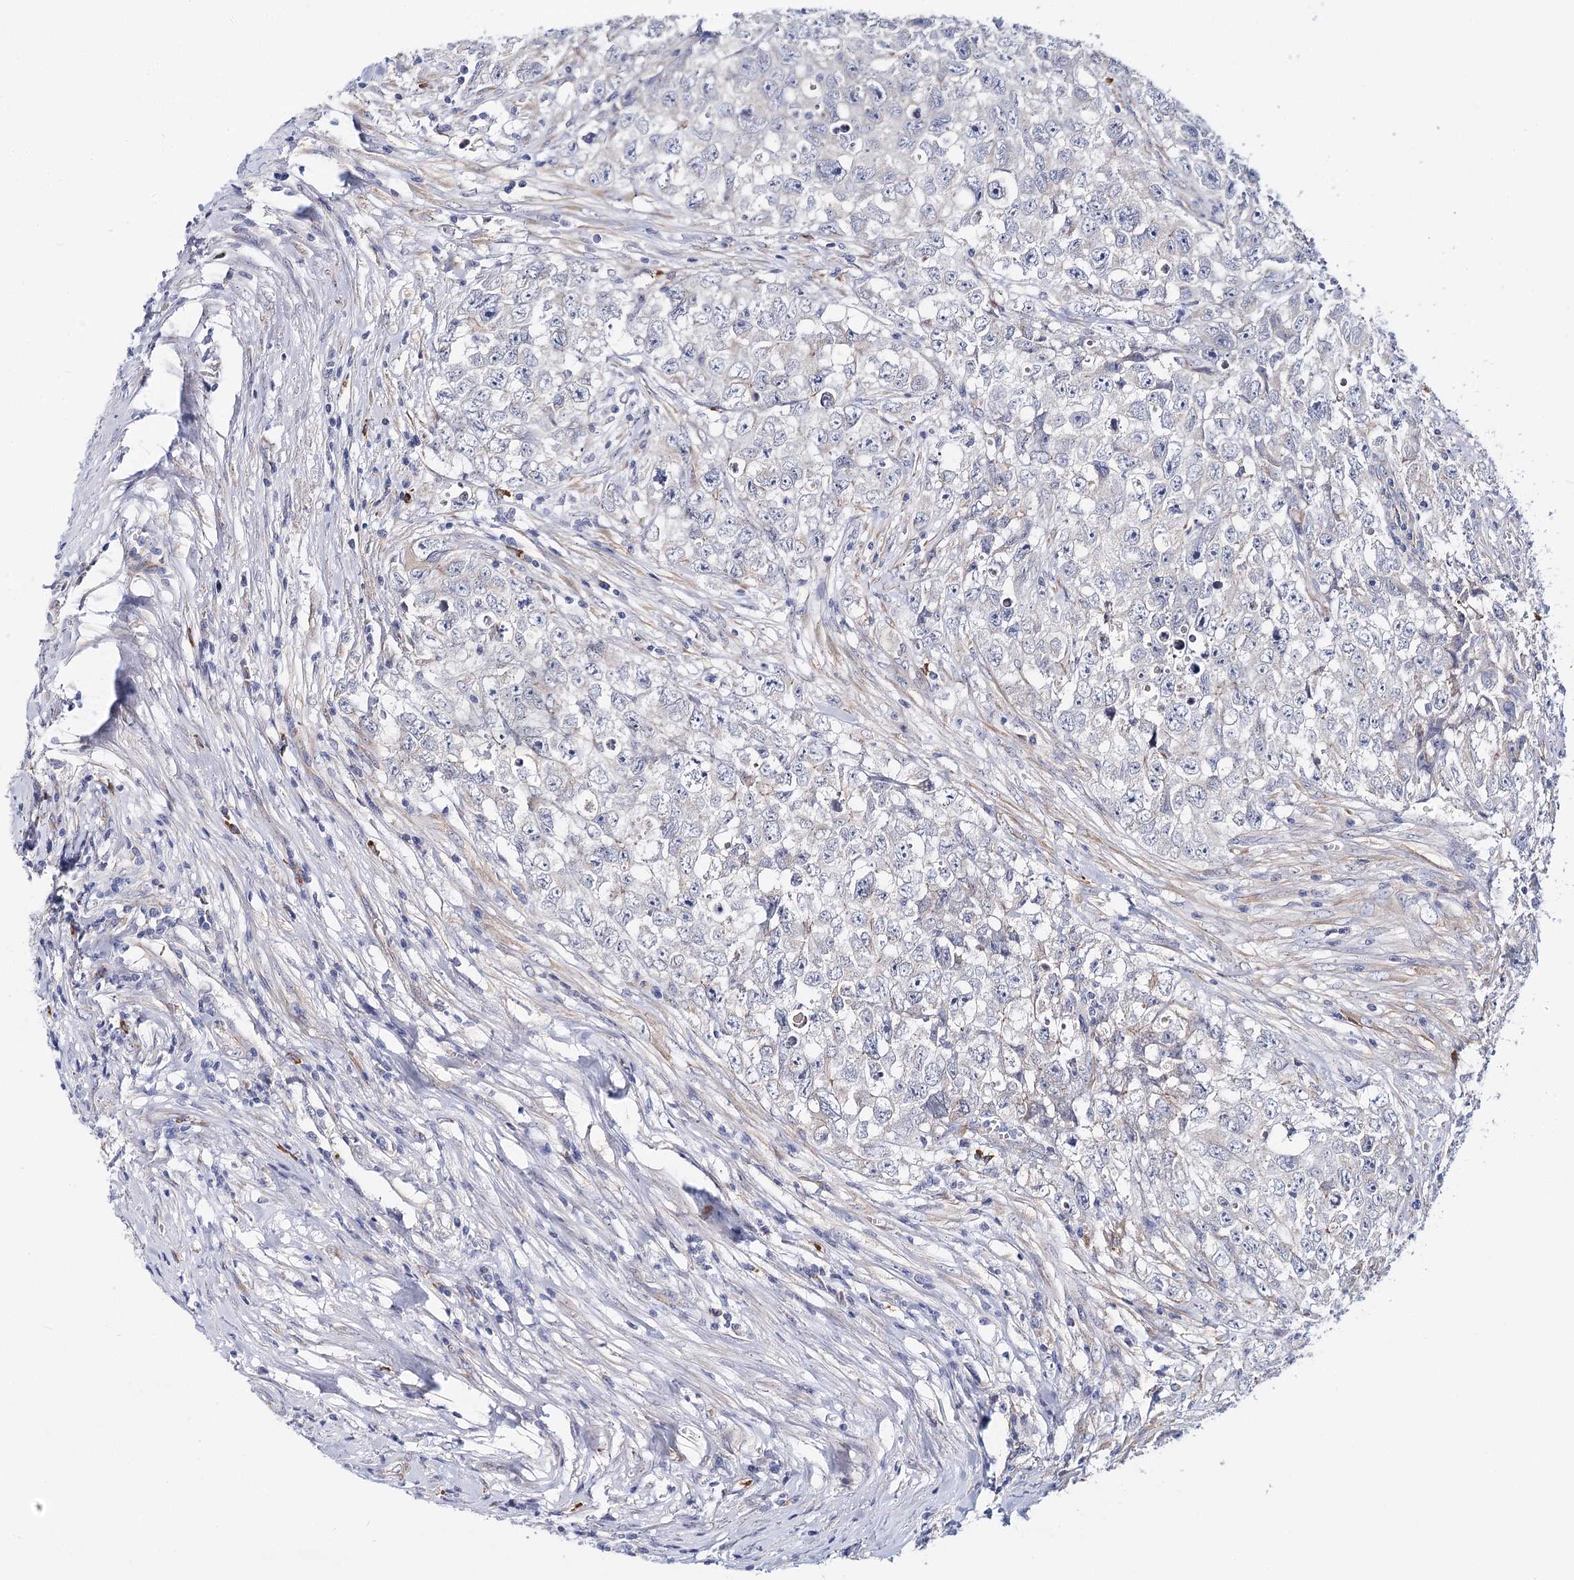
{"staining": {"intensity": "negative", "quantity": "none", "location": "none"}, "tissue": "testis cancer", "cell_type": "Tumor cells", "image_type": "cancer", "snomed": [{"axis": "morphology", "description": "Seminoma, NOS"}, {"axis": "morphology", "description": "Carcinoma, Embryonal, NOS"}, {"axis": "topography", "description": "Testis"}], "caption": "High power microscopy photomicrograph of an immunohistochemistry (IHC) image of testis seminoma, revealing no significant positivity in tumor cells.", "gene": "TEX12", "patient": {"sex": "male", "age": 43}}